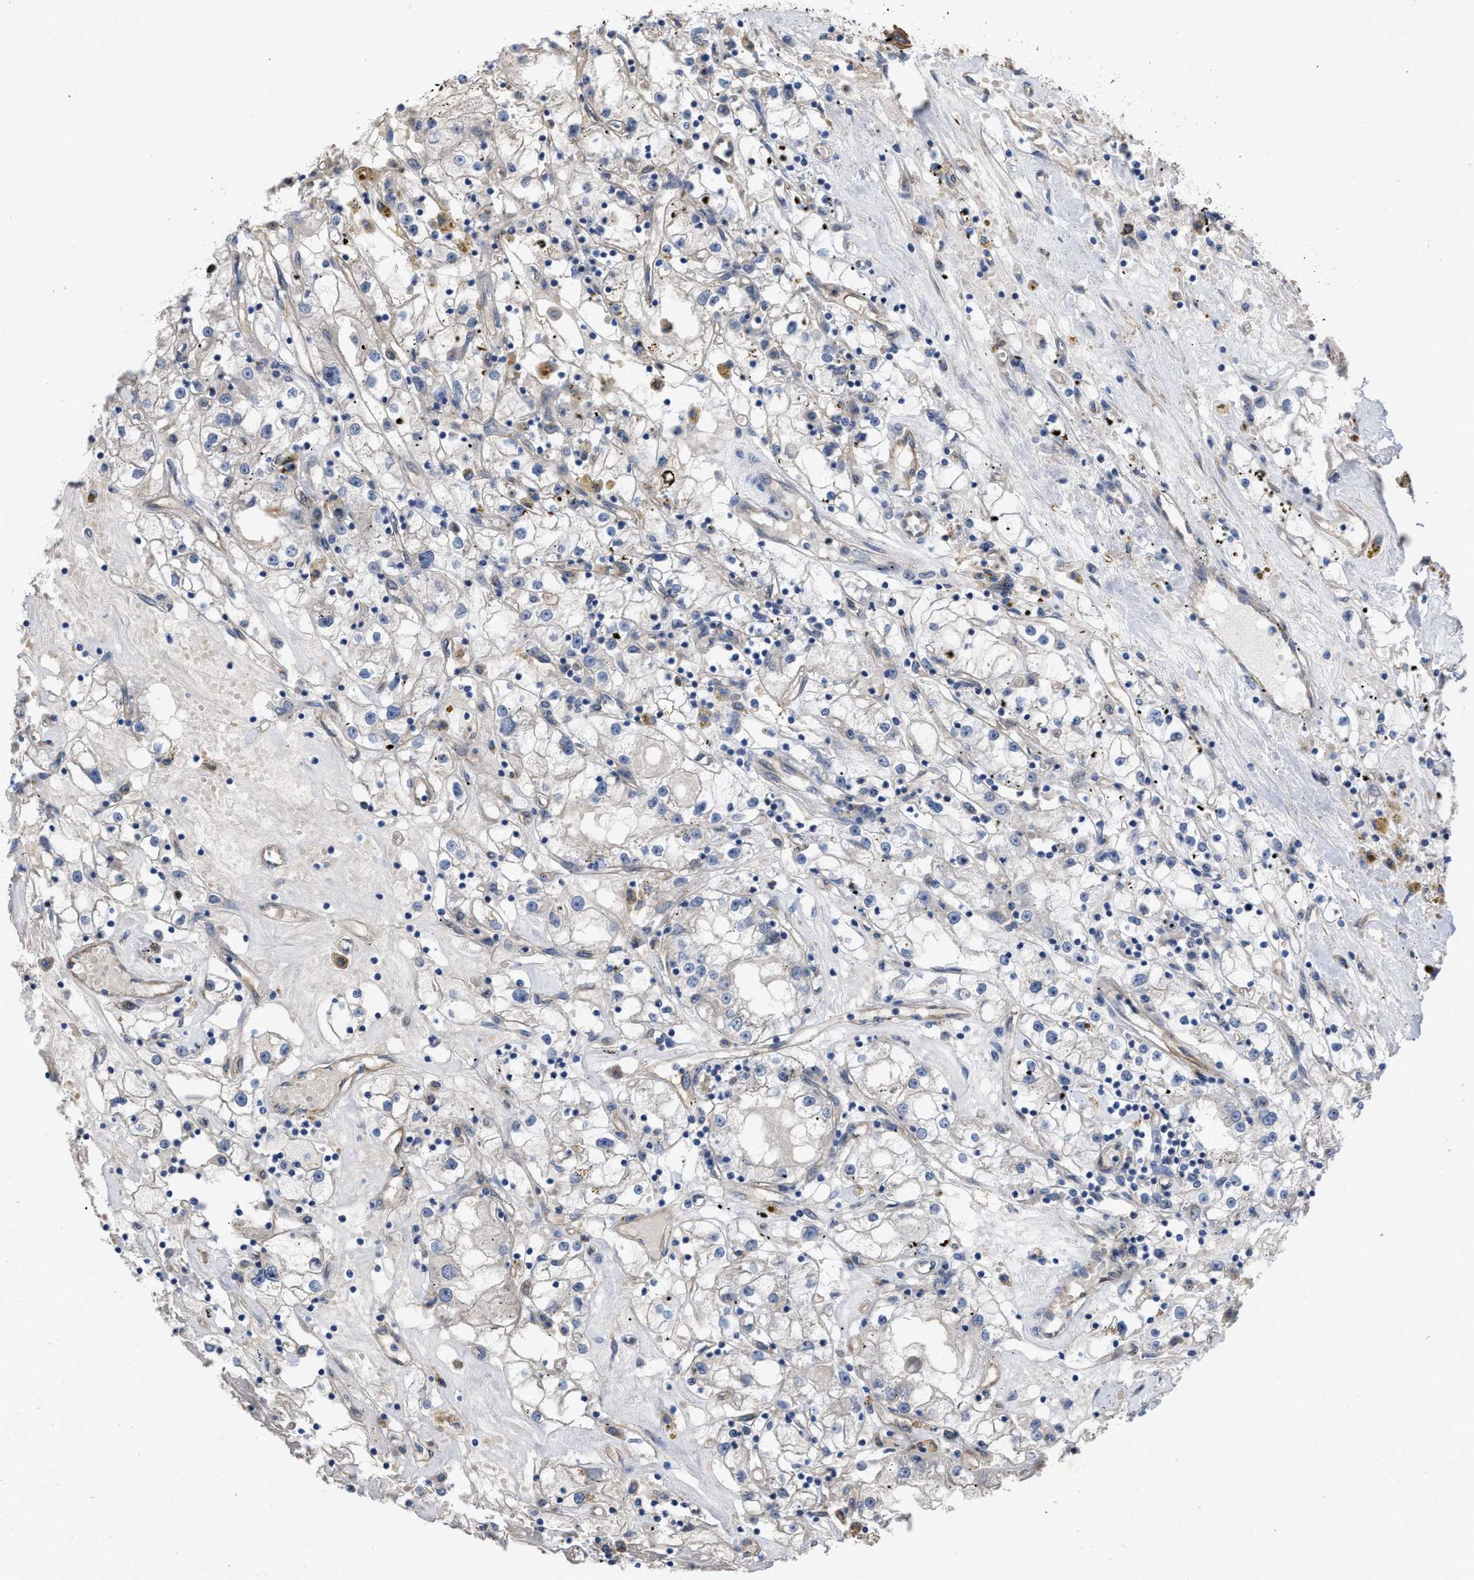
{"staining": {"intensity": "negative", "quantity": "none", "location": "none"}, "tissue": "renal cancer", "cell_type": "Tumor cells", "image_type": "cancer", "snomed": [{"axis": "morphology", "description": "Adenocarcinoma, NOS"}, {"axis": "topography", "description": "Kidney"}], "caption": "The image displays no staining of tumor cells in renal cancer (adenocarcinoma).", "gene": "SLC4A11", "patient": {"sex": "male", "age": 56}}